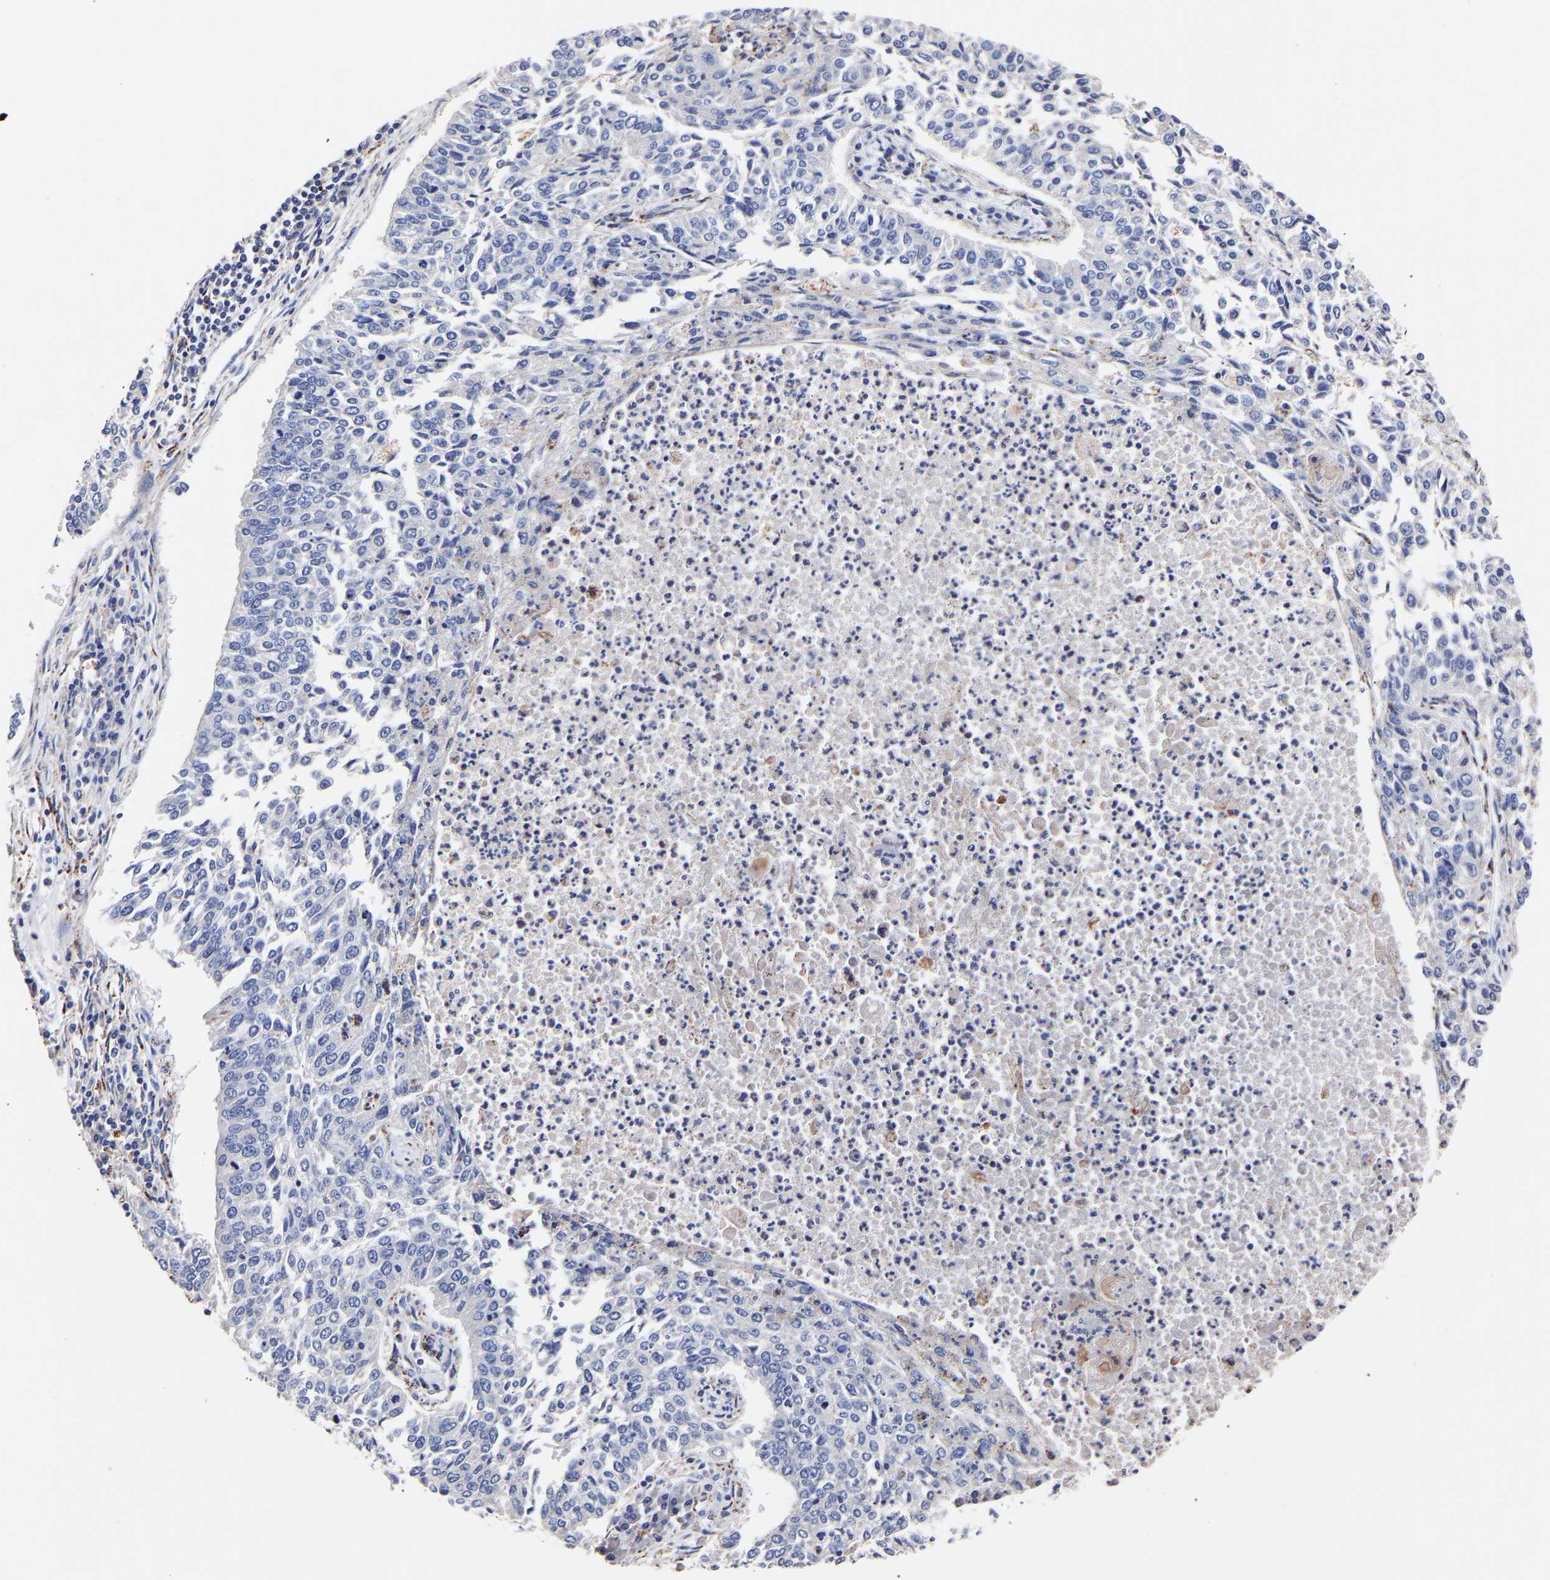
{"staining": {"intensity": "negative", "quantity": "none", "location": "none"}, "tissue": "lung cancer", "cell_type": "Tumor cells", "image_type": "cancer", "snomed": [{"axis": "morphology", "description": "Normal tissue, NOS"}, {"axis": "morphology", "description": "Squamous cell carcinoma, NOS"}, {"axis": "topography", "description": "Cartilage tissue"}, {"axis": "topography", "description": "Bronchus"}, {"axis": "topography", "description": "Lung"}], "caption": "Tumor cells show no significant staining in lung squamous cell carcinoma.", "gene": "SEM1", "patient": {"sex": "female", "age": 49}}